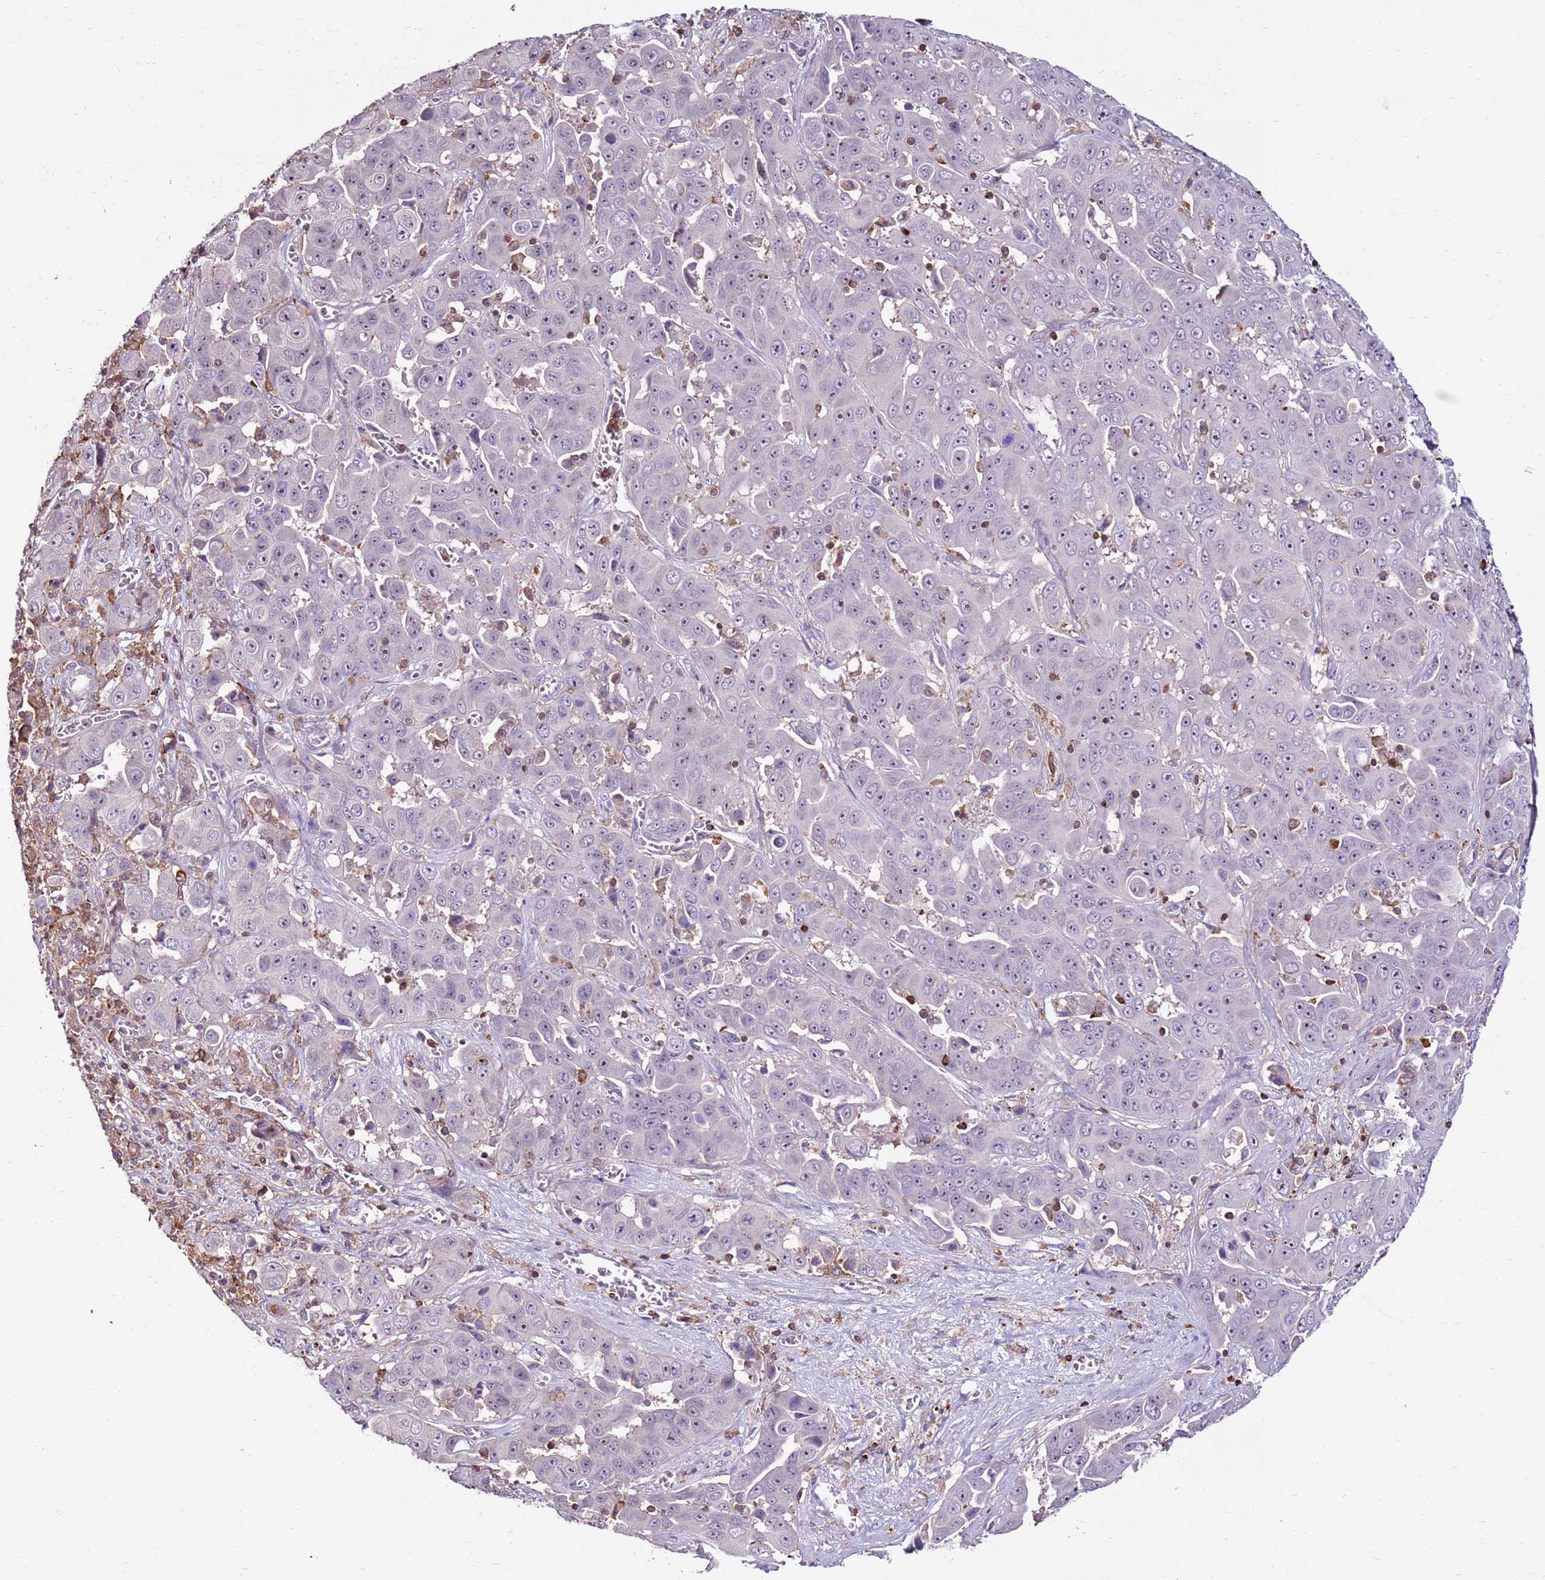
{"staining": {"intensity": "negative", "quantity": "none", "location": "none"}, "tissue": "liver cancer", "cell_type": "Tumor cells", "image_type": "cancer", "snomed": [{"axis": "morphology", "description": "Cholangiocarcinoma"}, {"axis": "topography", "description": "Liver"}], "caption": "Immunohistochemistry (IHC) image of liver cancer stained for a protein (brown), which reveals no expression in tumor cells. (DAB immunohistochemistry visualized using brightfield microscopy, high magnification).", "gene": "ZSWIM1", "patient": {"sex": "female", "age": 52}}